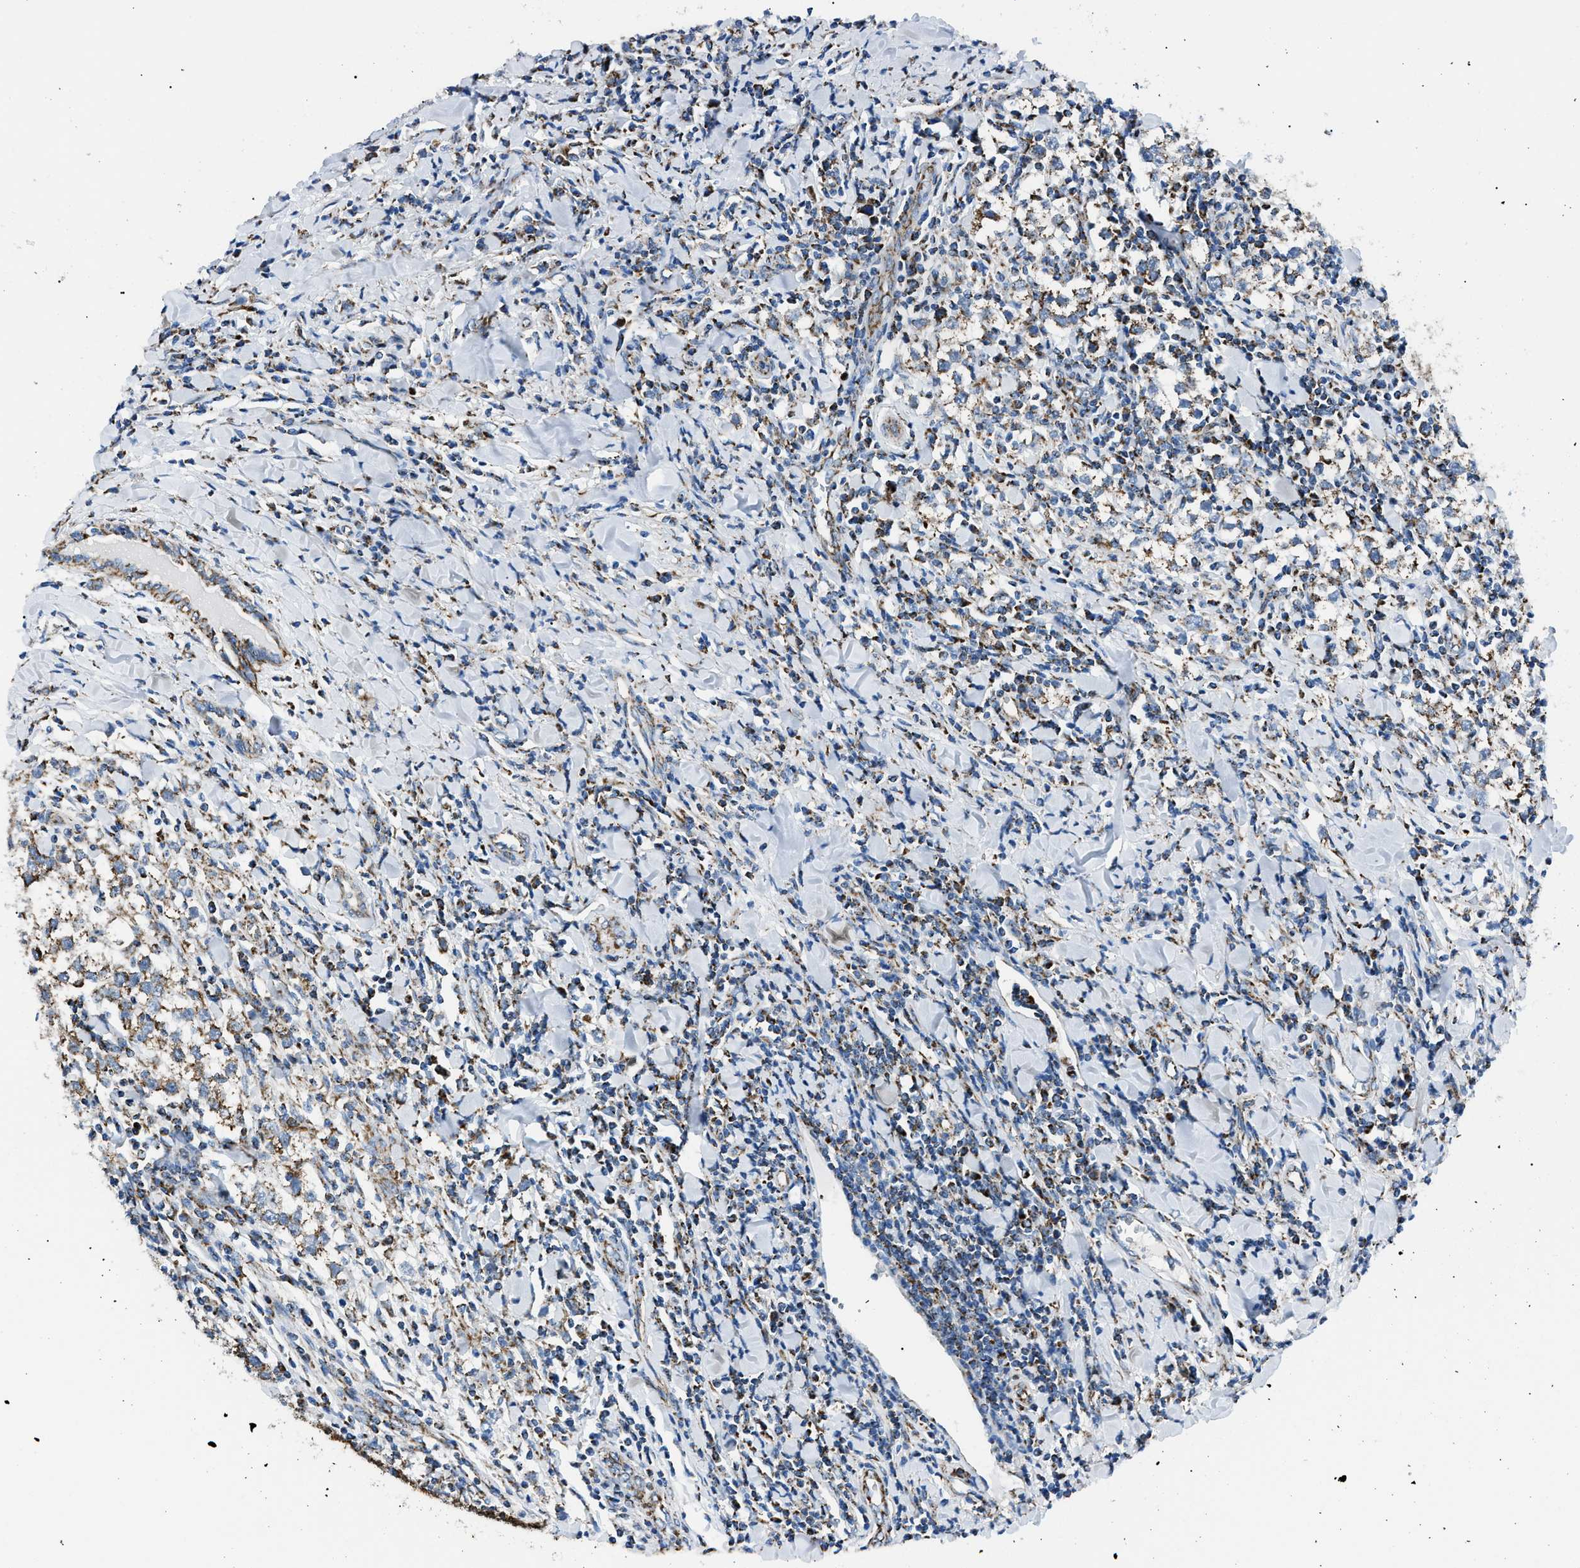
{"staining": {"intensity": "moderate", "quantity": ">75%", "location": "cytoplasmic/membranous"}, "tissue": "testis cancer", "cell_type": "Tumor cells", "image_type": "cancer", "snomed": [{"axis": "morphology", "description": "Seminoma, NOS"}, {"axis": "morphology", "description": "Carcinoma, Embryonal, NOS"}, {"axis": "topography", "description": "Testis"}], "caption": "A histopathology image of human embryonal carcinoma (testis) stained for a protein displays moderate cytoplasmic/membranous brown staining in tumor cells.", "gene": "PHB2", "patient": {"sex": "male", "age": 36}}